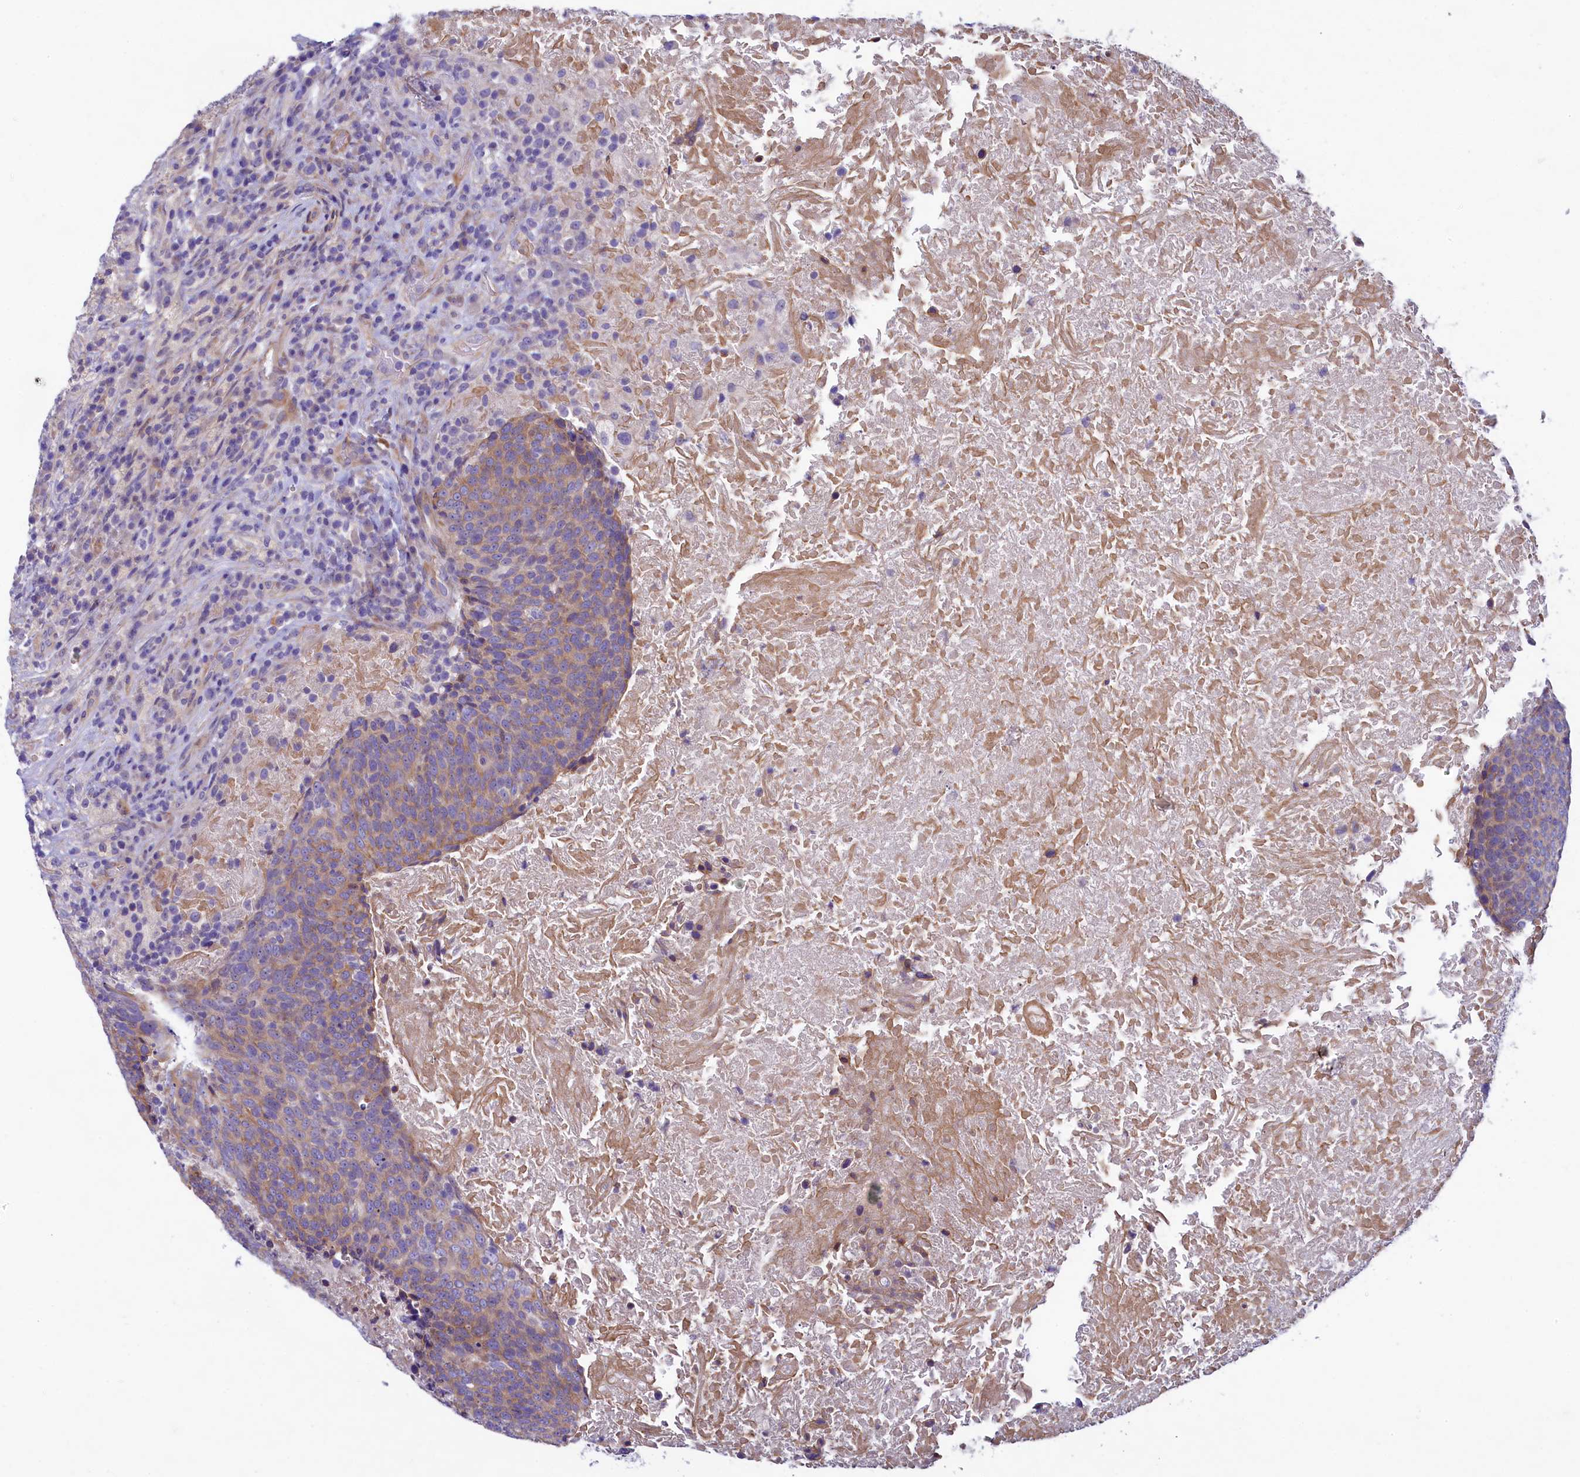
{"staining": {"intensity": "weak", "quantity": ">75%", "location": "cytoplasmic/membranous"}, "tissue": "head and neck cancer", "cell_type": "Tumor cells", "image_type": "cancer", "snomed": [{"axis": "morphology", "description": "Squamous cell carcinoma, NOS"}, {"axis": "morphology", "description": "Squamous cell carcinoma, metastatic, NOS"}, {"axis": "topography", "description": "Lymph node"}, {"axis": "topography", "description": "Head-Neck"}], "caption": "Immunohistochemical staining of metastatic squamous cell carcinoma (head and neck) displays low levels of weak cytoplasmic/membranous protein expression in about >75% of tumor cells.", "gene": "KRBOX5", "patient": {"sex": "male", "age": 62}}